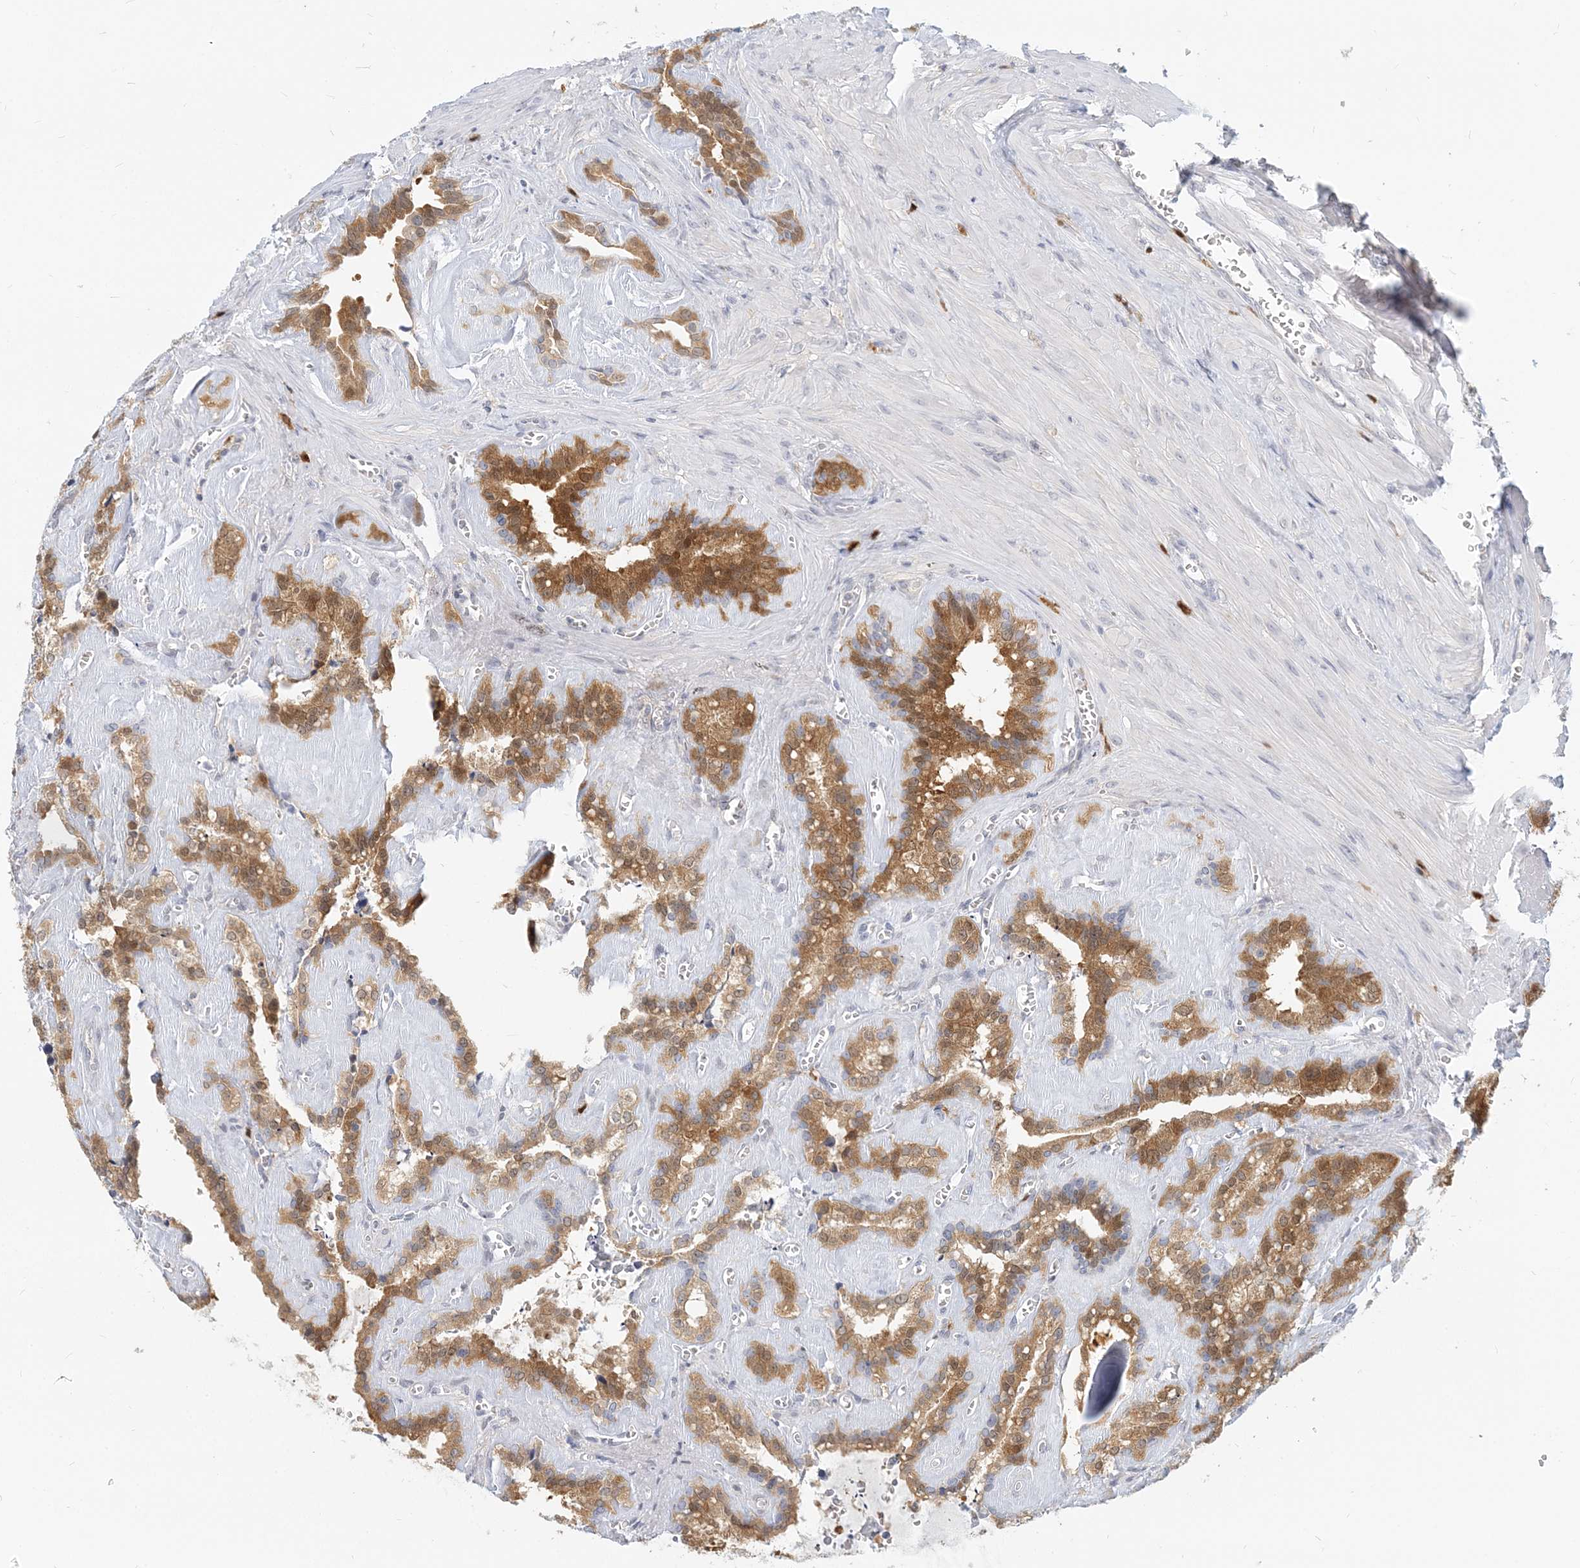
{"staining": {"intensity": "moderate", "quantity": ">75%", "location": "cytoplasmic/membranous"}, "tissue": "seminal vesicle", "cell_type": "Glandular cells", "image_type": "normal", "snomed": [{"axis": "morphology", "description": "Normal tissue, NOS"}, {"axis": "topography", "description": "Prostate"}, {"axis": "topography", "description": "Seminal veicle"}], "caption": "DAB immunohistochemical staining of unremarkable seminal vesicle reveals moderate cytoplasmic/membranous protein staining in approximately >75% of glandular cells.", "gene": "GMPPA", "patient": {"sex": "male", "age": 59}}